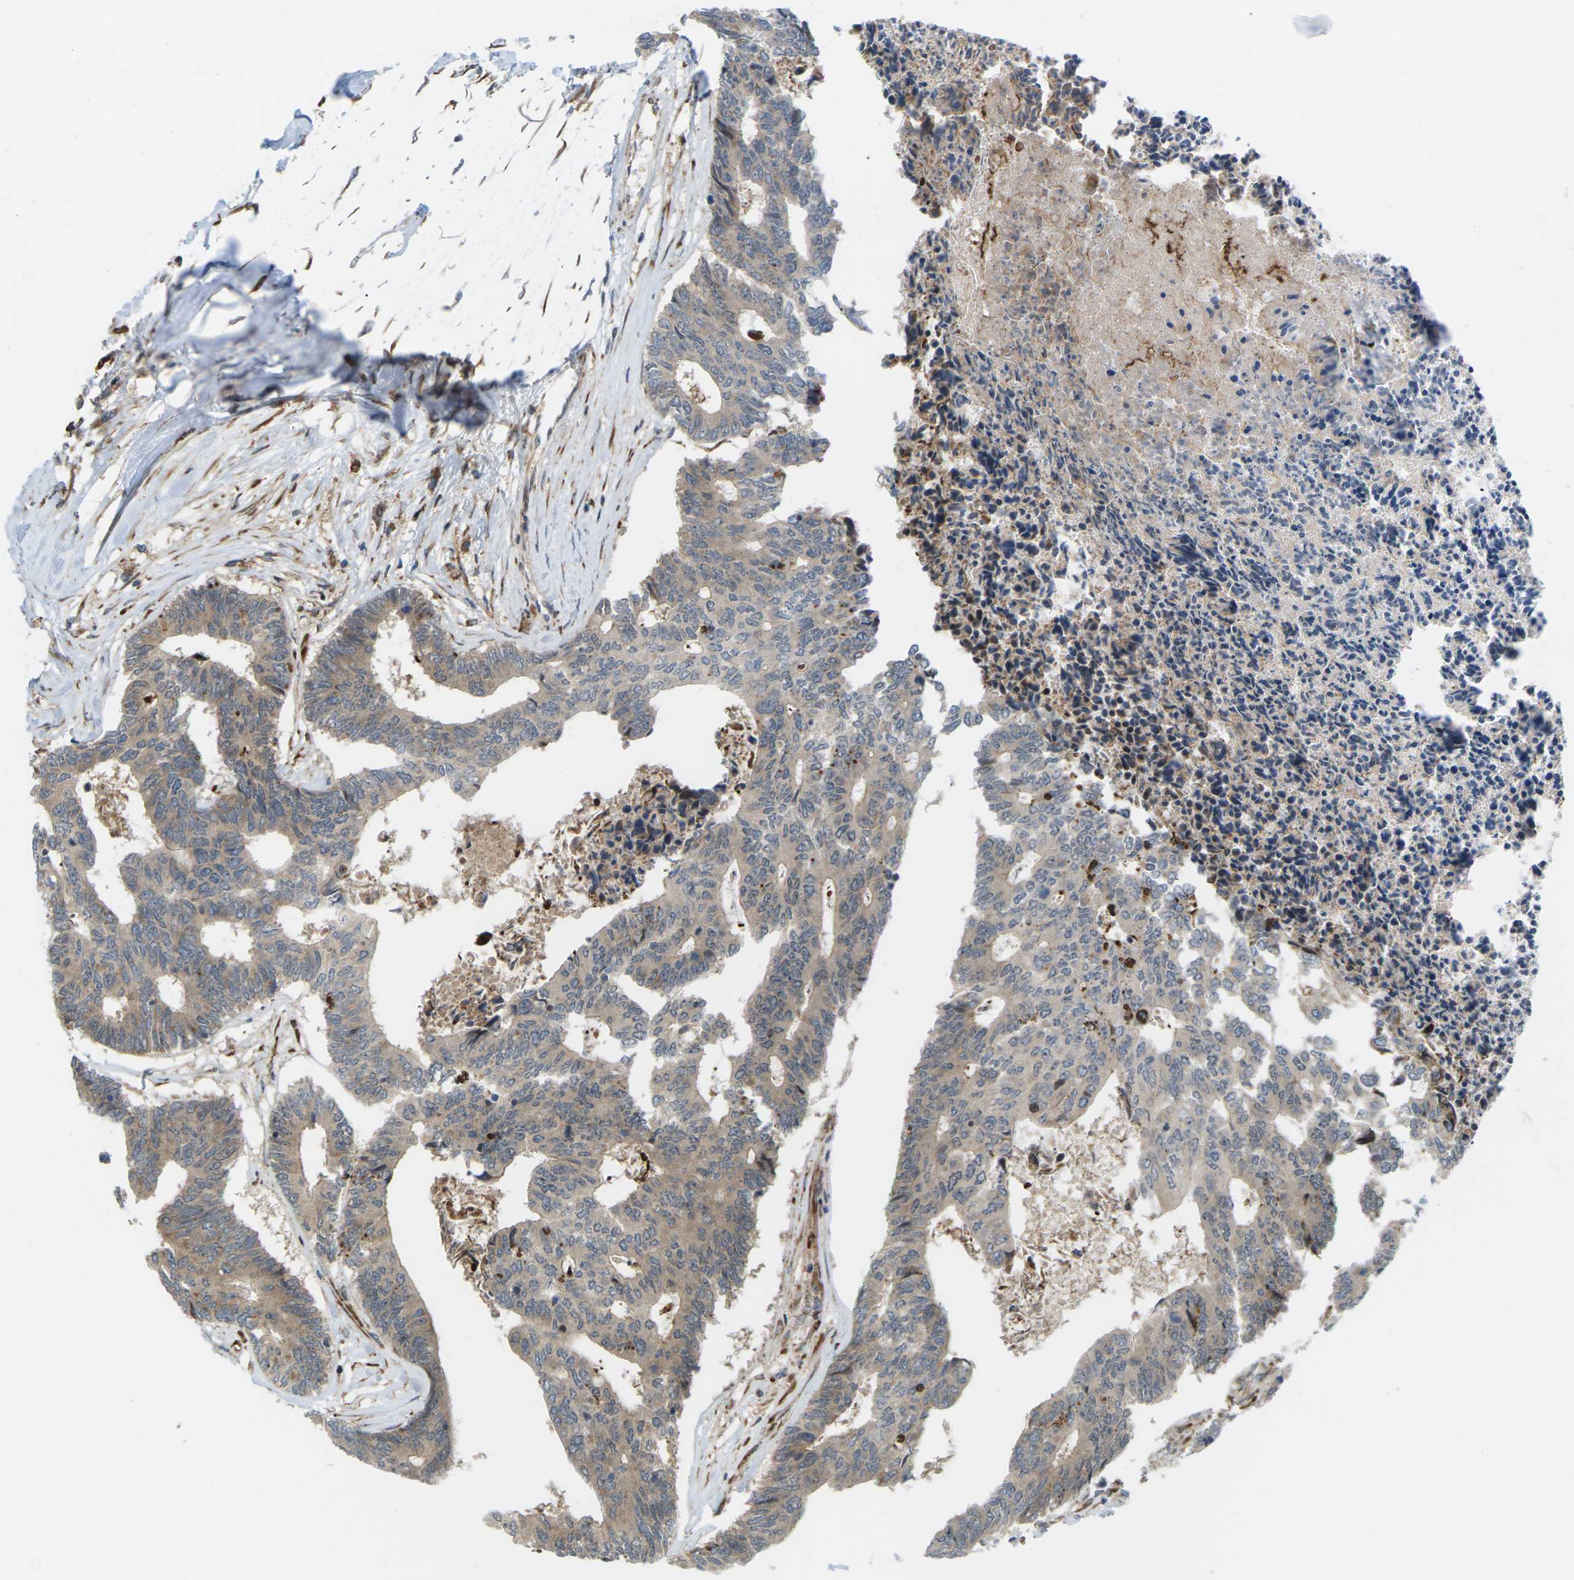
{"staining": {"intensity": "moderate", "quantity": ">75%", "location": "cytoplasmic/membranous"}, "tissue": "colorectal cancer", "cell_type": "Tumor cells", "image_type": "cancer", "snomed": [{"axis": "morphology", "description": "Adenocarcinoma, NOS"}, {"axis": "topography", "description": "Rectum"}], "caption": "High-magnification brightfield microscopy of adenocarcinoma (colorectal) stained with DAB (3,3'-diaminobenzidine) (brown) and counterstained with hematoxylin (blue). tumor cells exhibit moderate cytoplasmic/membranous staining is seen in approximately>75% of cells.", "gene": "ROBO1", "patient": {"sex": "male", "age": 63}}